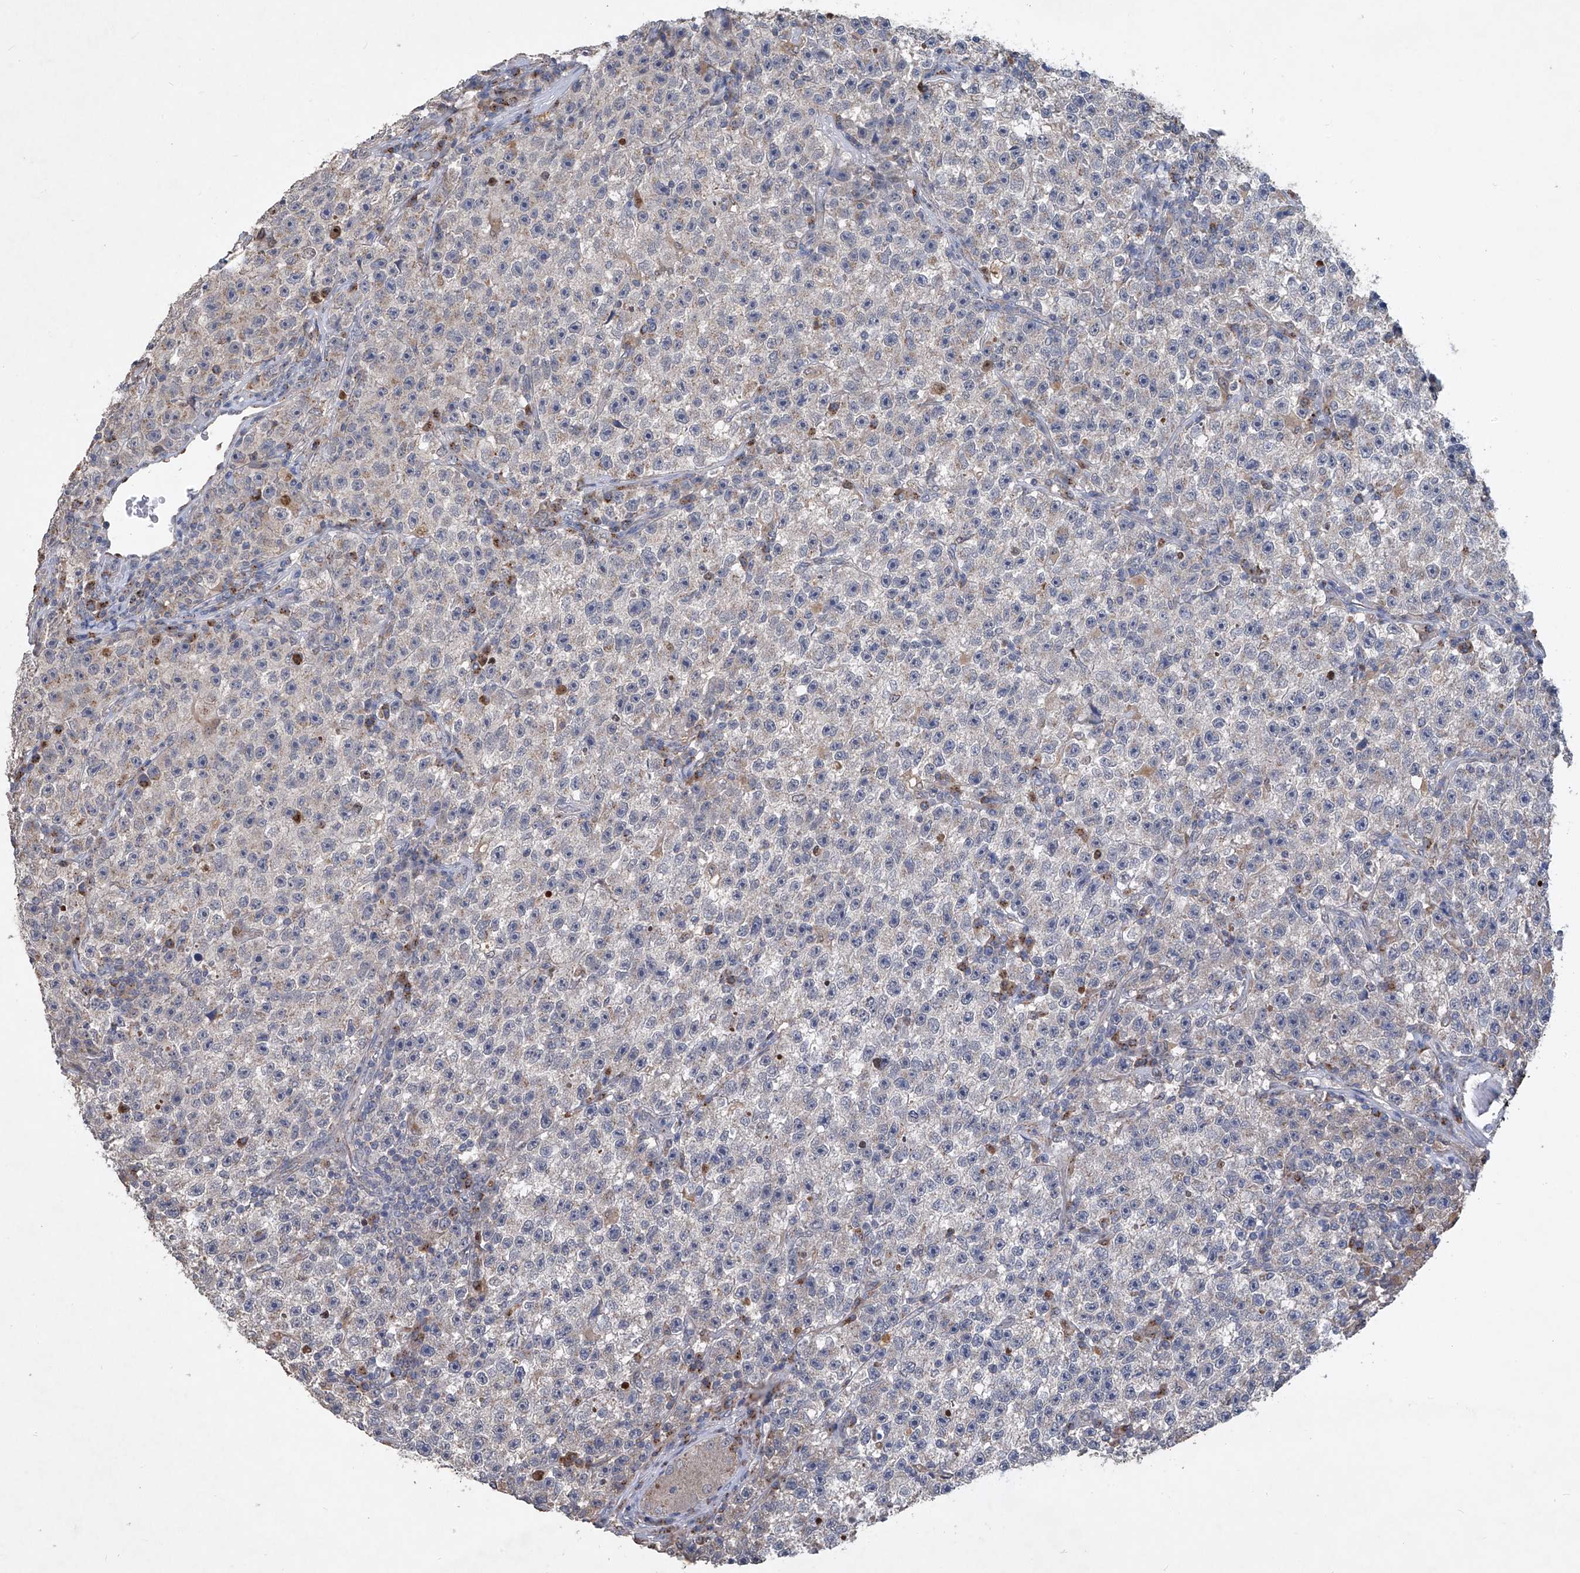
{"staining": {"intensity": "negative", "quantity": "none", "location": "none"}, "tissue": "testis cancer", "cell_type": "Tumor cells", "image_type": "cancer", "snomed": [{"axis": "morphology", "description": "Seminoma, NOS"}, {"axis": "topography", "description": "Testis"}], "caption": "High magnification brightfield microscopy of seminoma (testis) stained with DAB (brown) and counterstained with hematoxylin (blue): tumor cells show no significant positivity.", "gene": "PCSK5", "patient": {"sex": "male", "age": 22}}